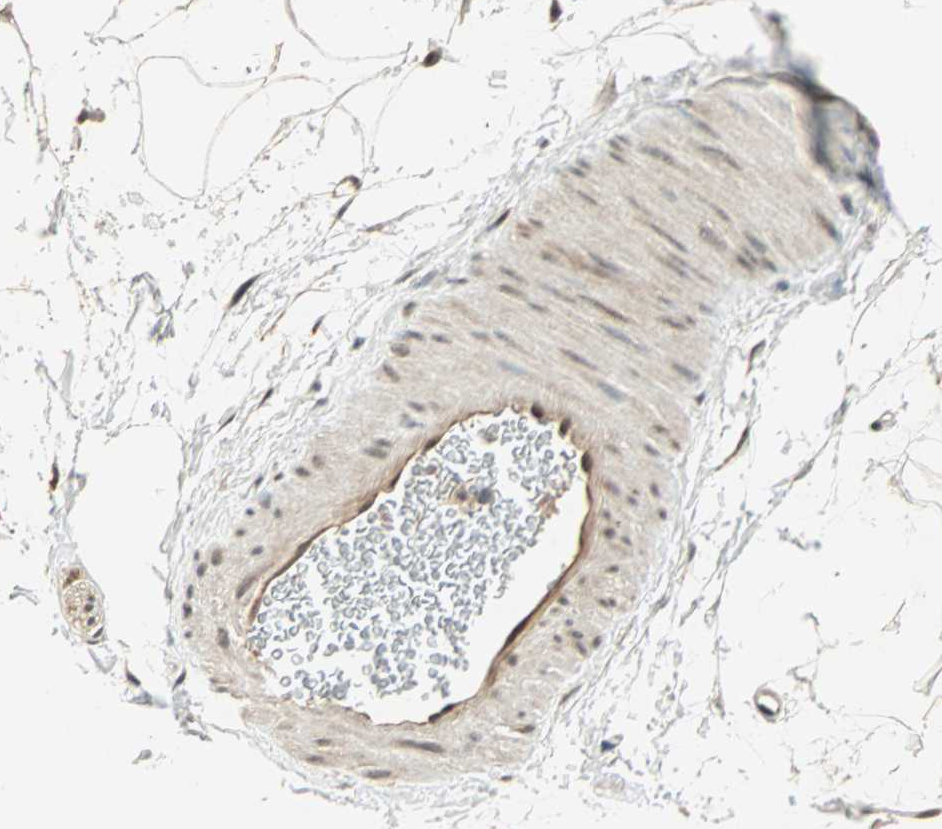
{"staining": {"intensity": "moderate", "quantity": ">75%", "location": "cytoplasmic/membranous,nuclear"}, "tissue": "adipose tissue", "cell_type": "Adipocytes", "image_type": "normal", "snomed": [{"axis": "morphology", "description": "Normal tissue, NOS"}, {"axis": "topography", "description": "Soft tissue"}], "caption": "This photomicrograph shows immunohistochemistry staining of normal human adipose tissue, with medium moderate cytoplasmic/membranous,nuclear expression in approximately >75% of adipocytes.", "gene": "ZNF701", "patient": {"sex": "male", "age": 72}}